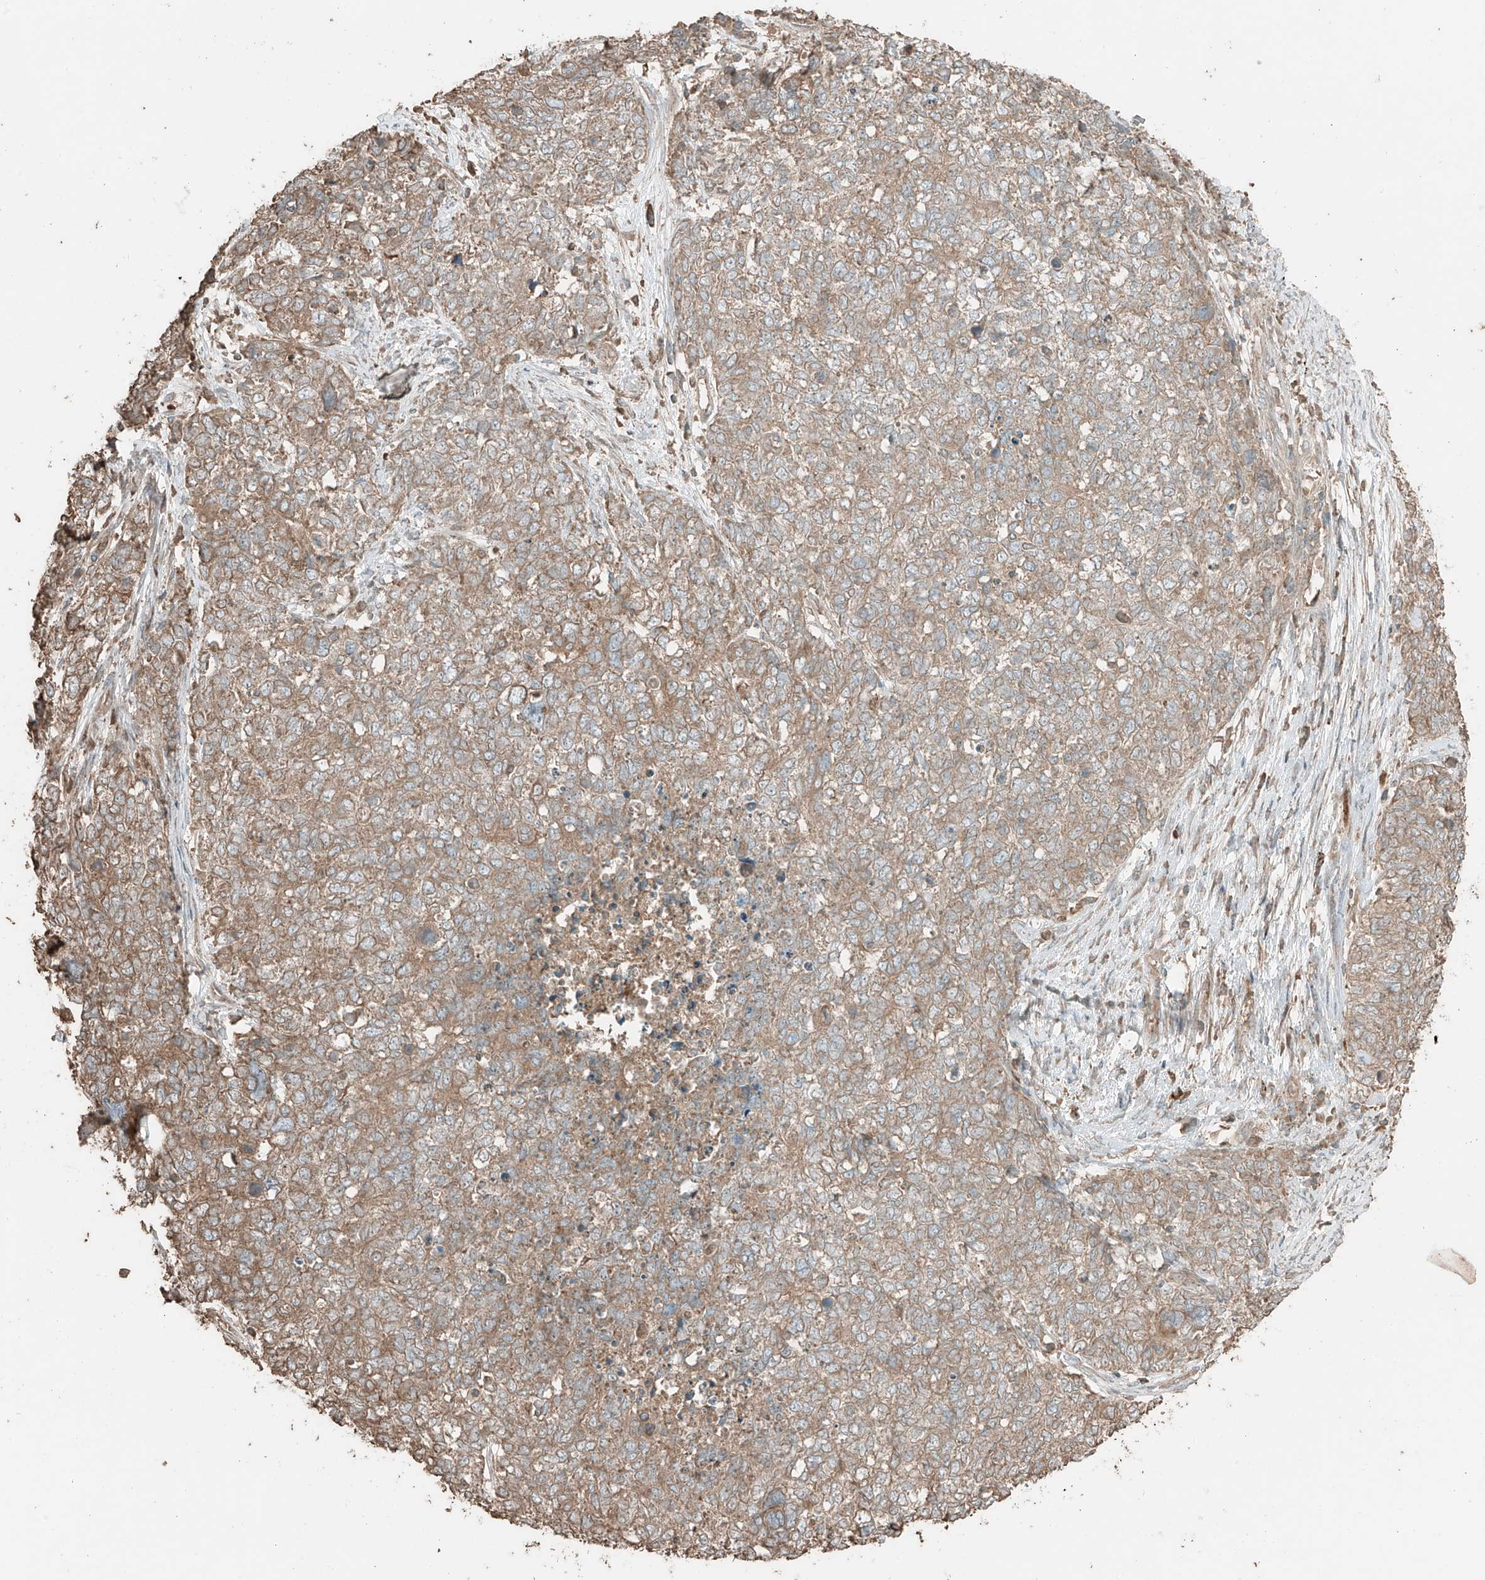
{"staining": {"intensity": "moderate", "quantity": ">75%", "location": "cytoplasmic/membranous"}, "tissue": "cervical cancer", "cell_type": "Tumor cells", "image_type": "cancer", "snomed": [{"axis": "morphology", "description": "Squamous cell carcinoma, NOS"}, {"axis": "topography", "description": "Cervix"}], "caption": "Protein analysis of cervical squamous cell carcinoma tissue shows moderate cytoplasmic/membranous expression in about >75% of tumor cells.", "gene": "RFTN2", "patient": {"sex": "female", "age": 63}}